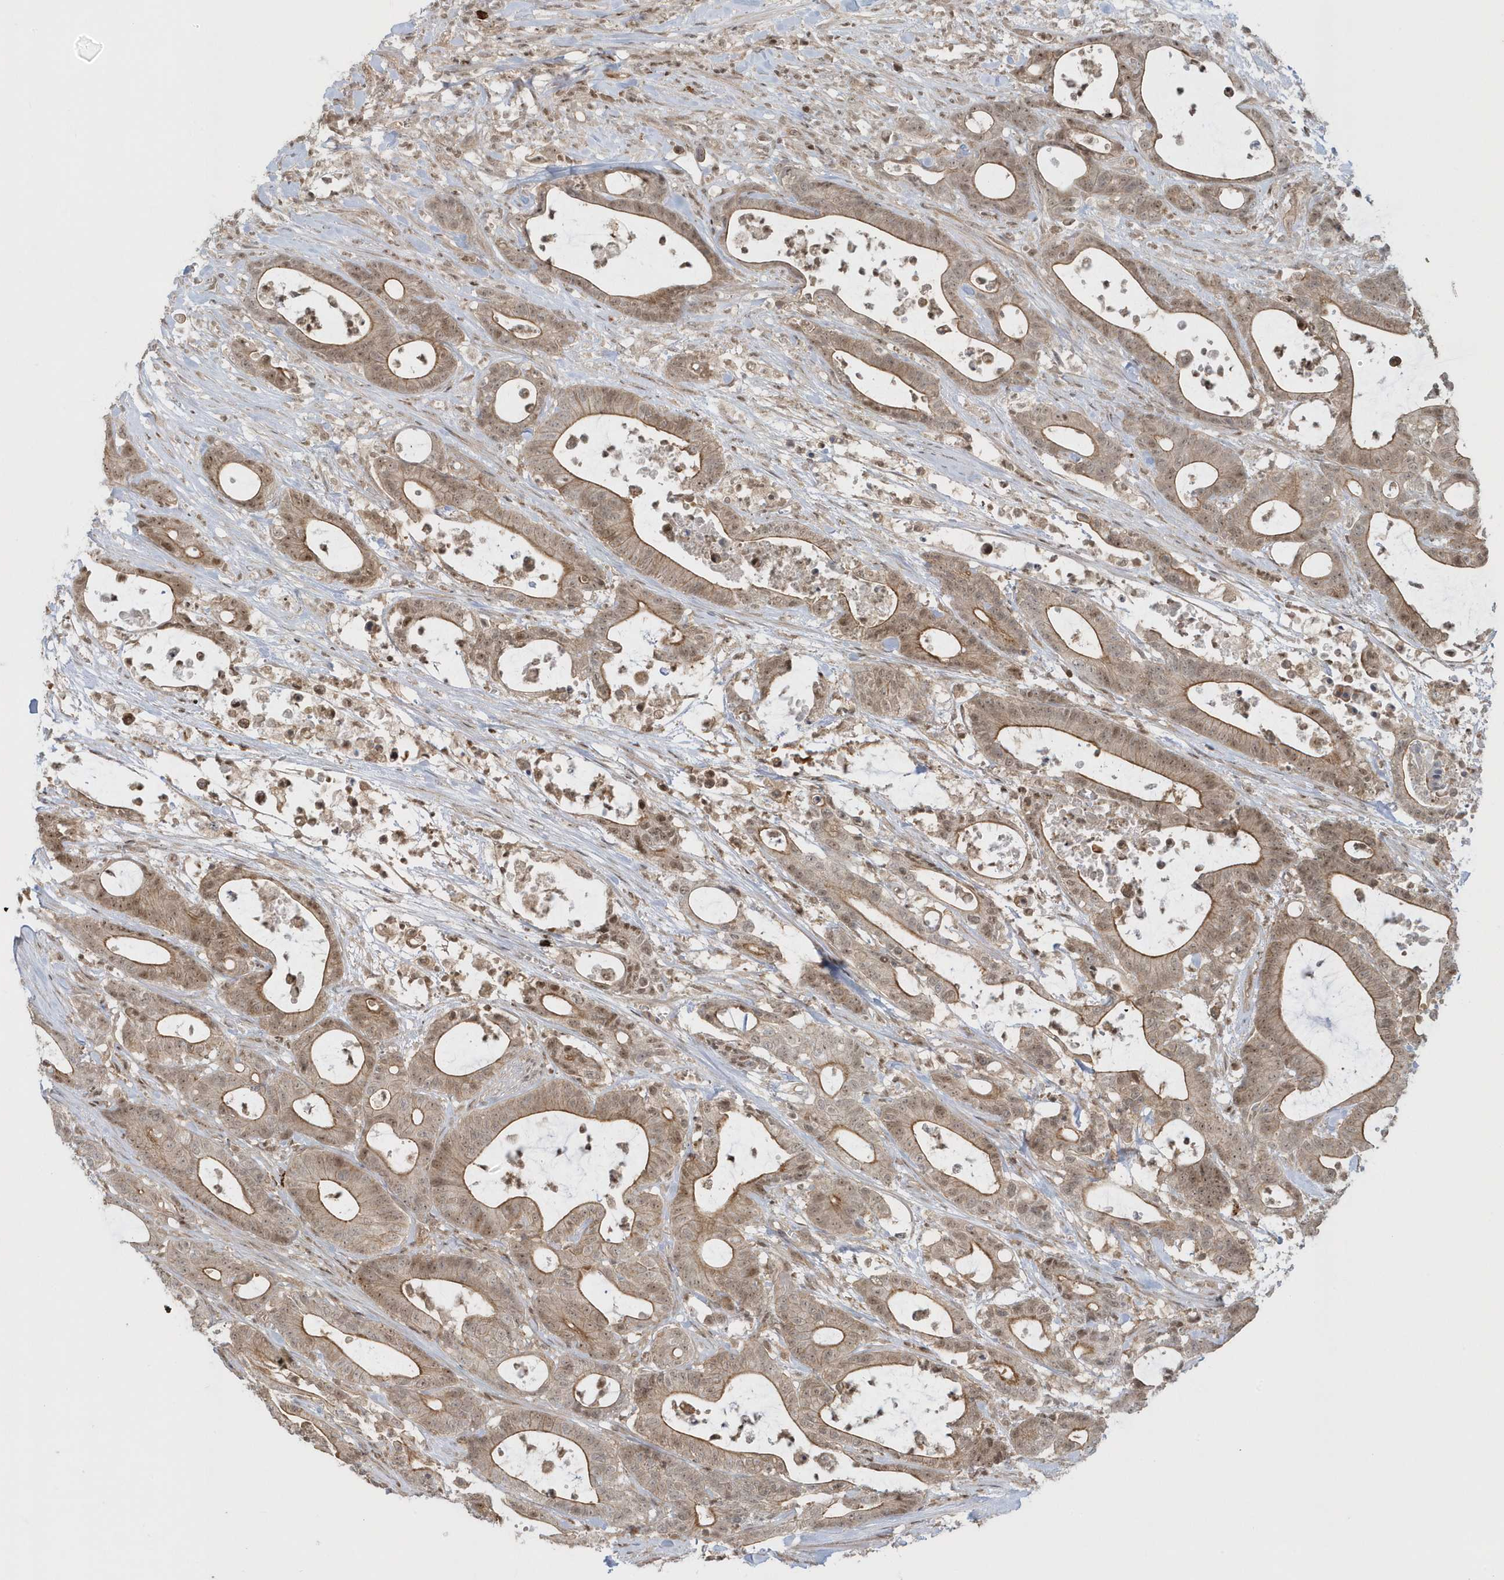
{"staining": {"intensity": "moderate", "quantity": ">75%", "location": "cytoplasmic/membranous,nuclear"}, "tissue": "colorectal cancer", "cell_type": "Tumor cells", "image_type": "cancer", "snomed": [{"axis": "morphology", "description": "Adenocarcinoma, NOS"}, {"axis": "topography", "description": "Colon"}], "caption": "A histopathology image of adenocarcinoma (colorectal) stained for a protein reveals moderate cytoplasmic/membranous and nuclear brown staining in tumor cells.", "gene": "PPP1R7", "patient": {"sex": "female", "age": 84}}